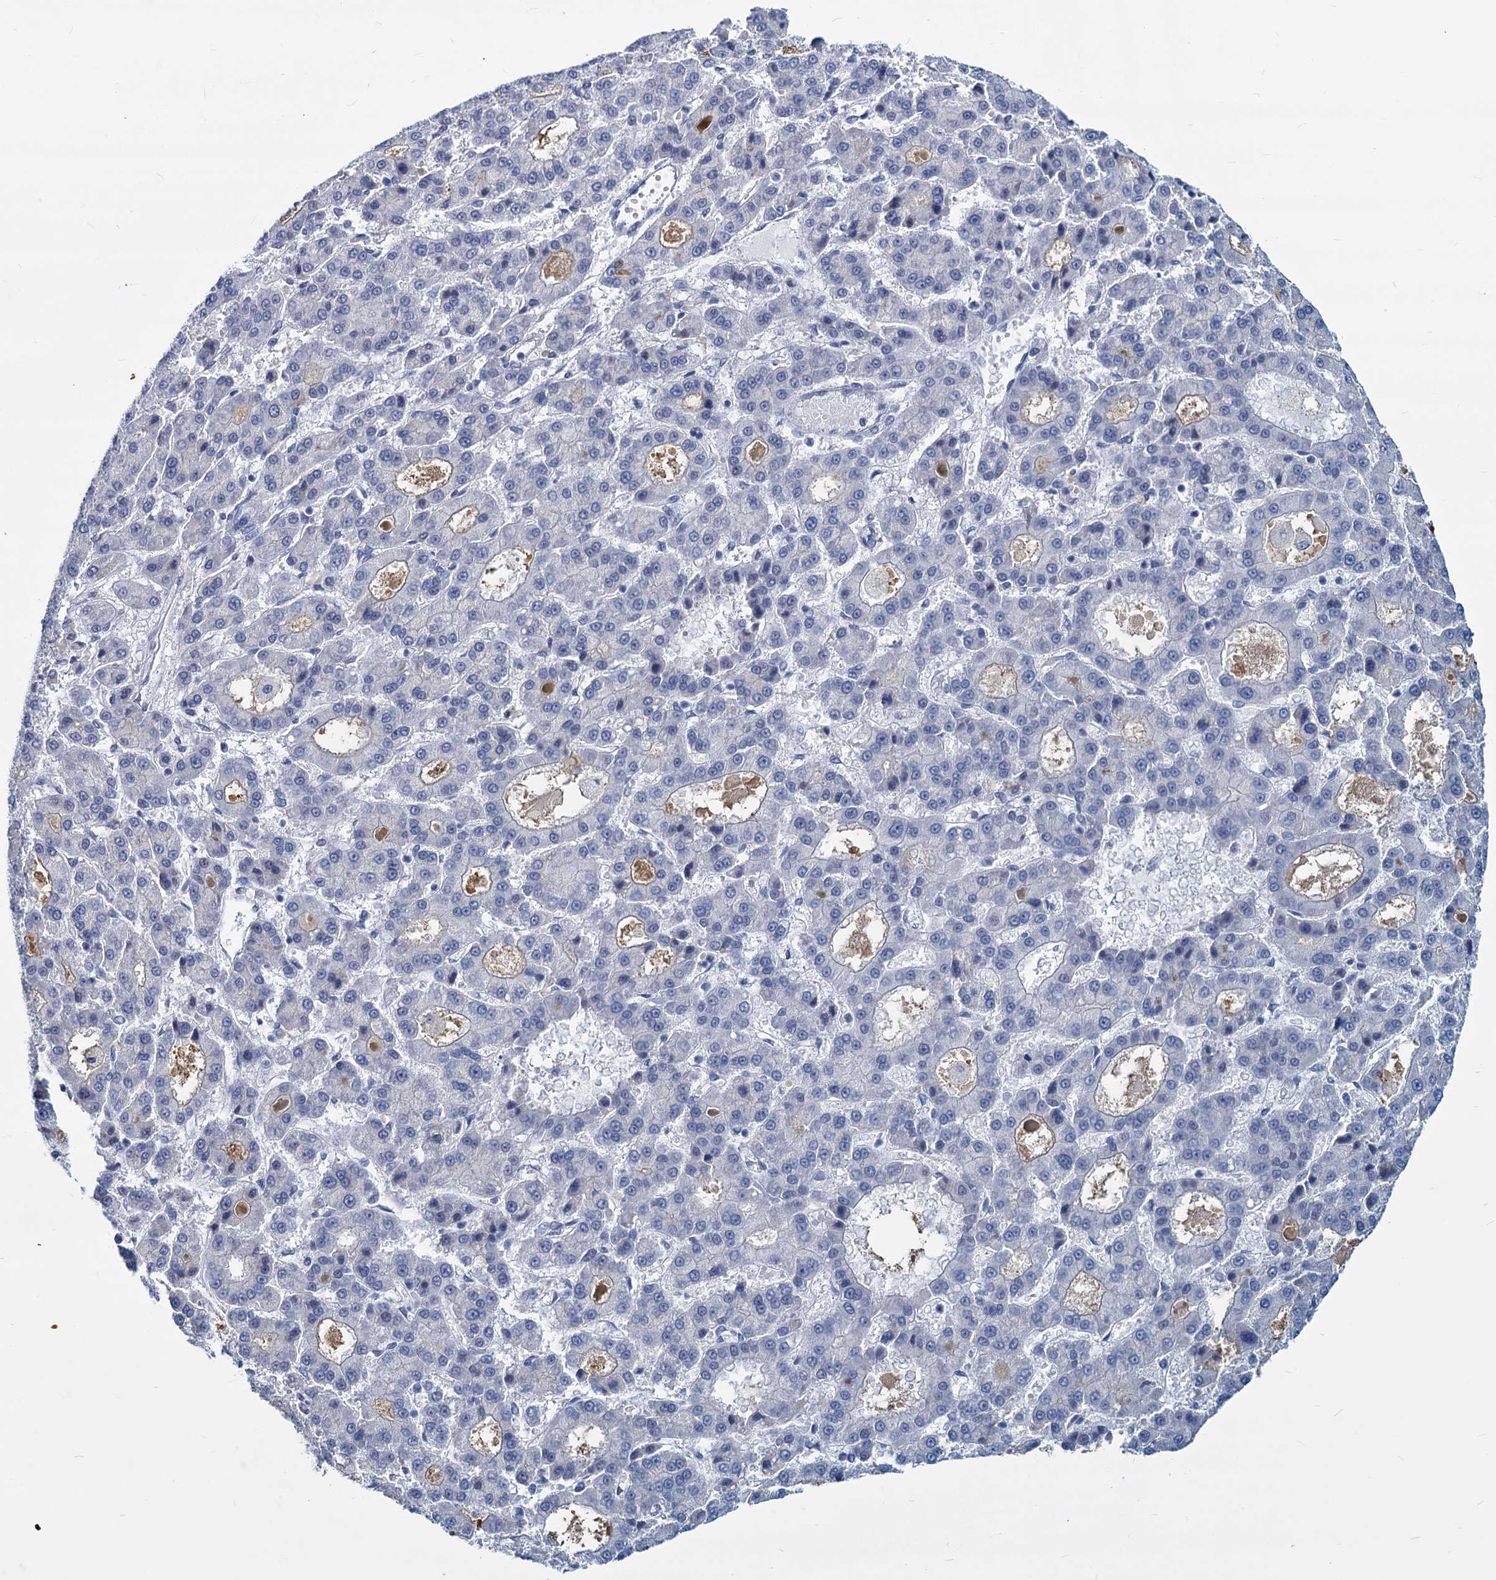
{"staining": {"intensity": "negative", "quantity": "none", "location": "none"}, "tissue": "liver cancer", "cell_type": "Tumor cells", "image_type": "cancer", "snomed": [{"axis": "morphology", "description": "Carcinoma, Hepatocellular, NOS"}, {"axis": "topography", "description": "Liver"}], "caption": "Immunohistochemistry (IHC) of human liver cancer (hepatocellular carcinoma) reveals no expression in tumor cells.", "gene": "GSTM3", "patient": {"sex": "male", "age": 70}}